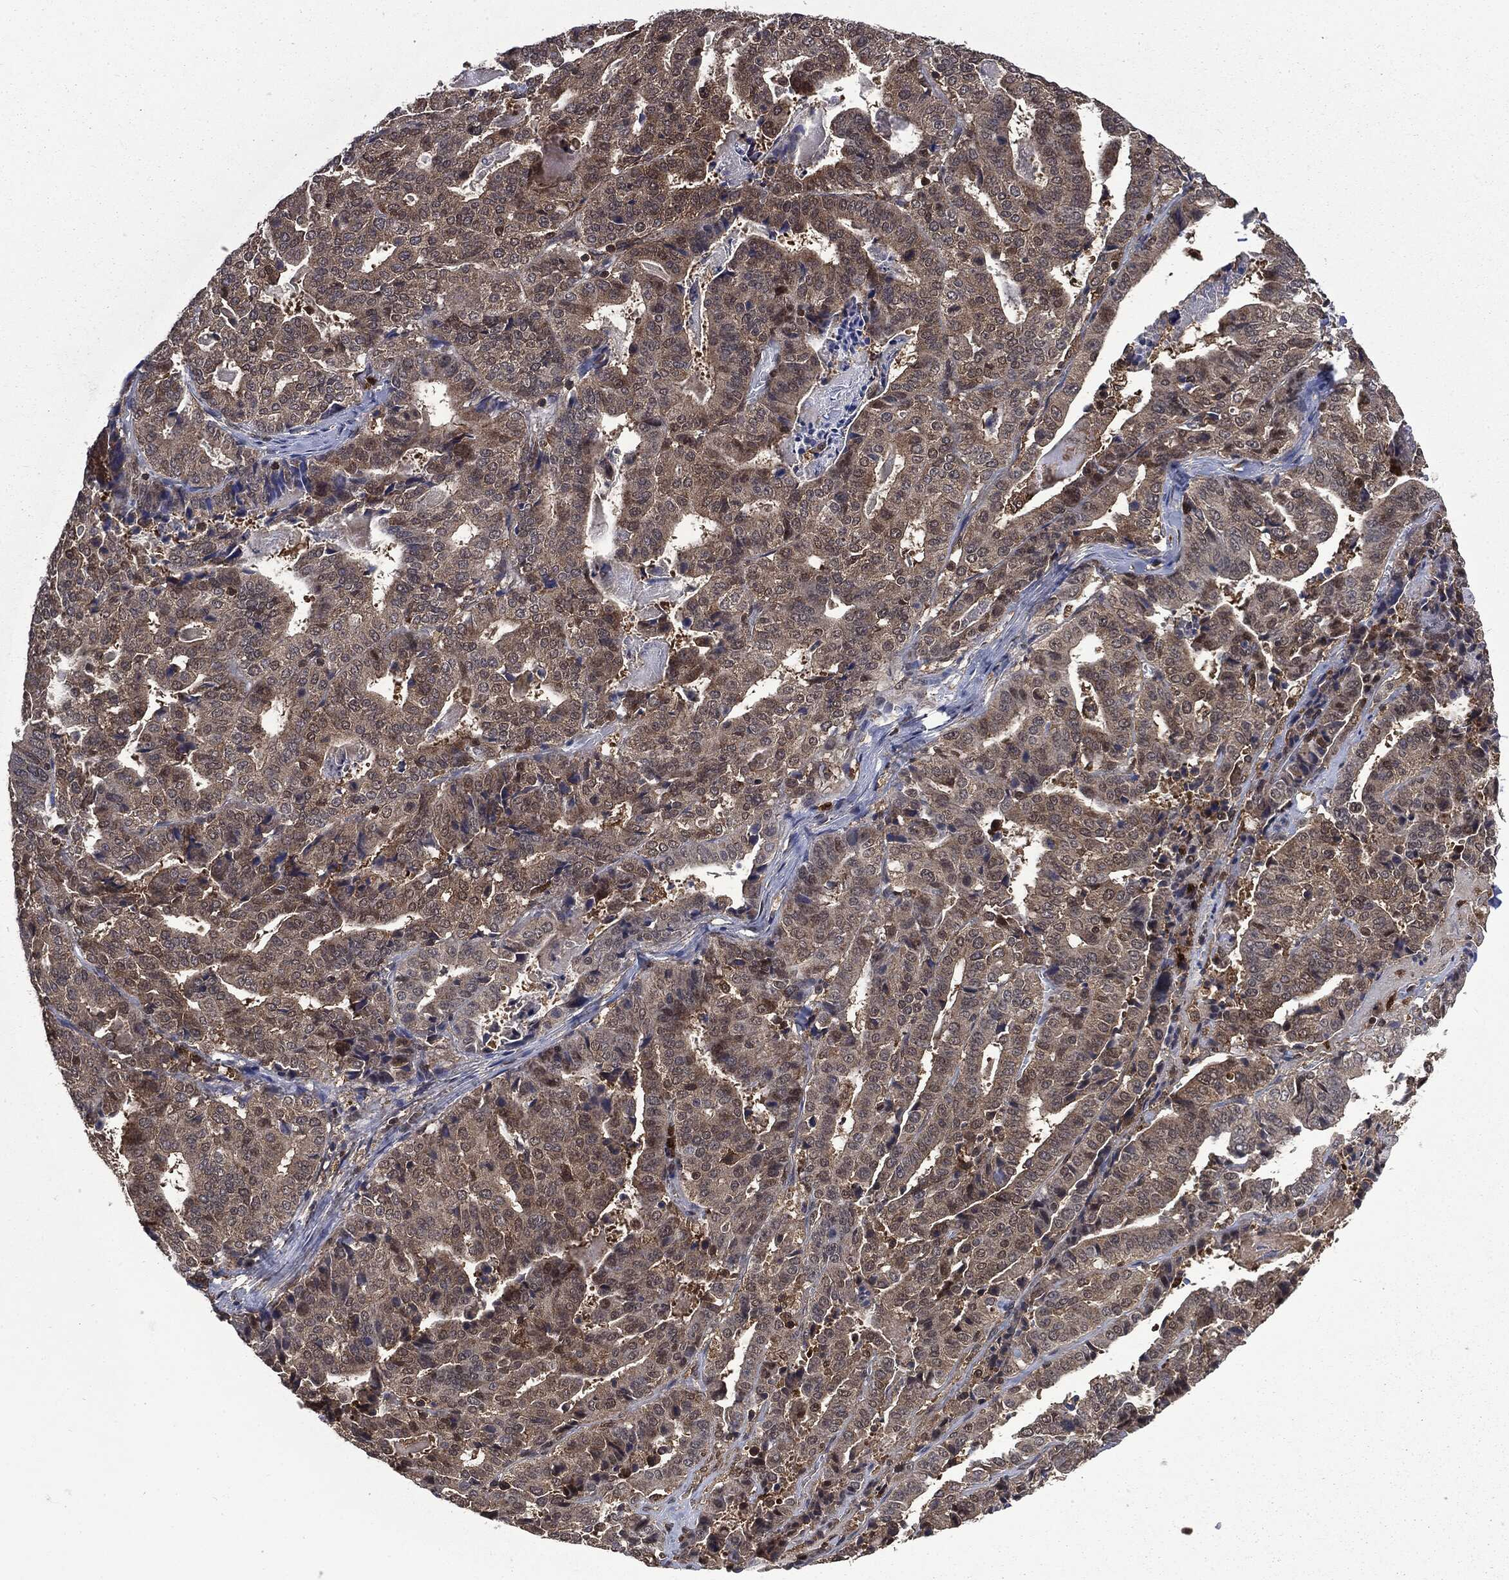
{"staining": {"intensity": "negative", "quantity": "none", "location": "none"}, "tissue": "stomach cancer", "cell_type": "Tumor cells", "image_type": "cancer", "snomed": [{"axis": "morphology", "description": "Adenocarcinoma, NOS"}, {"axis": "topography", "description": "Stomach"}], "caption": "Tumor cells are negative for brown protein staining in adenocarcinoma (stomach).", "gene": "GPI", "patient": {"sex": "male", "age": 48}}